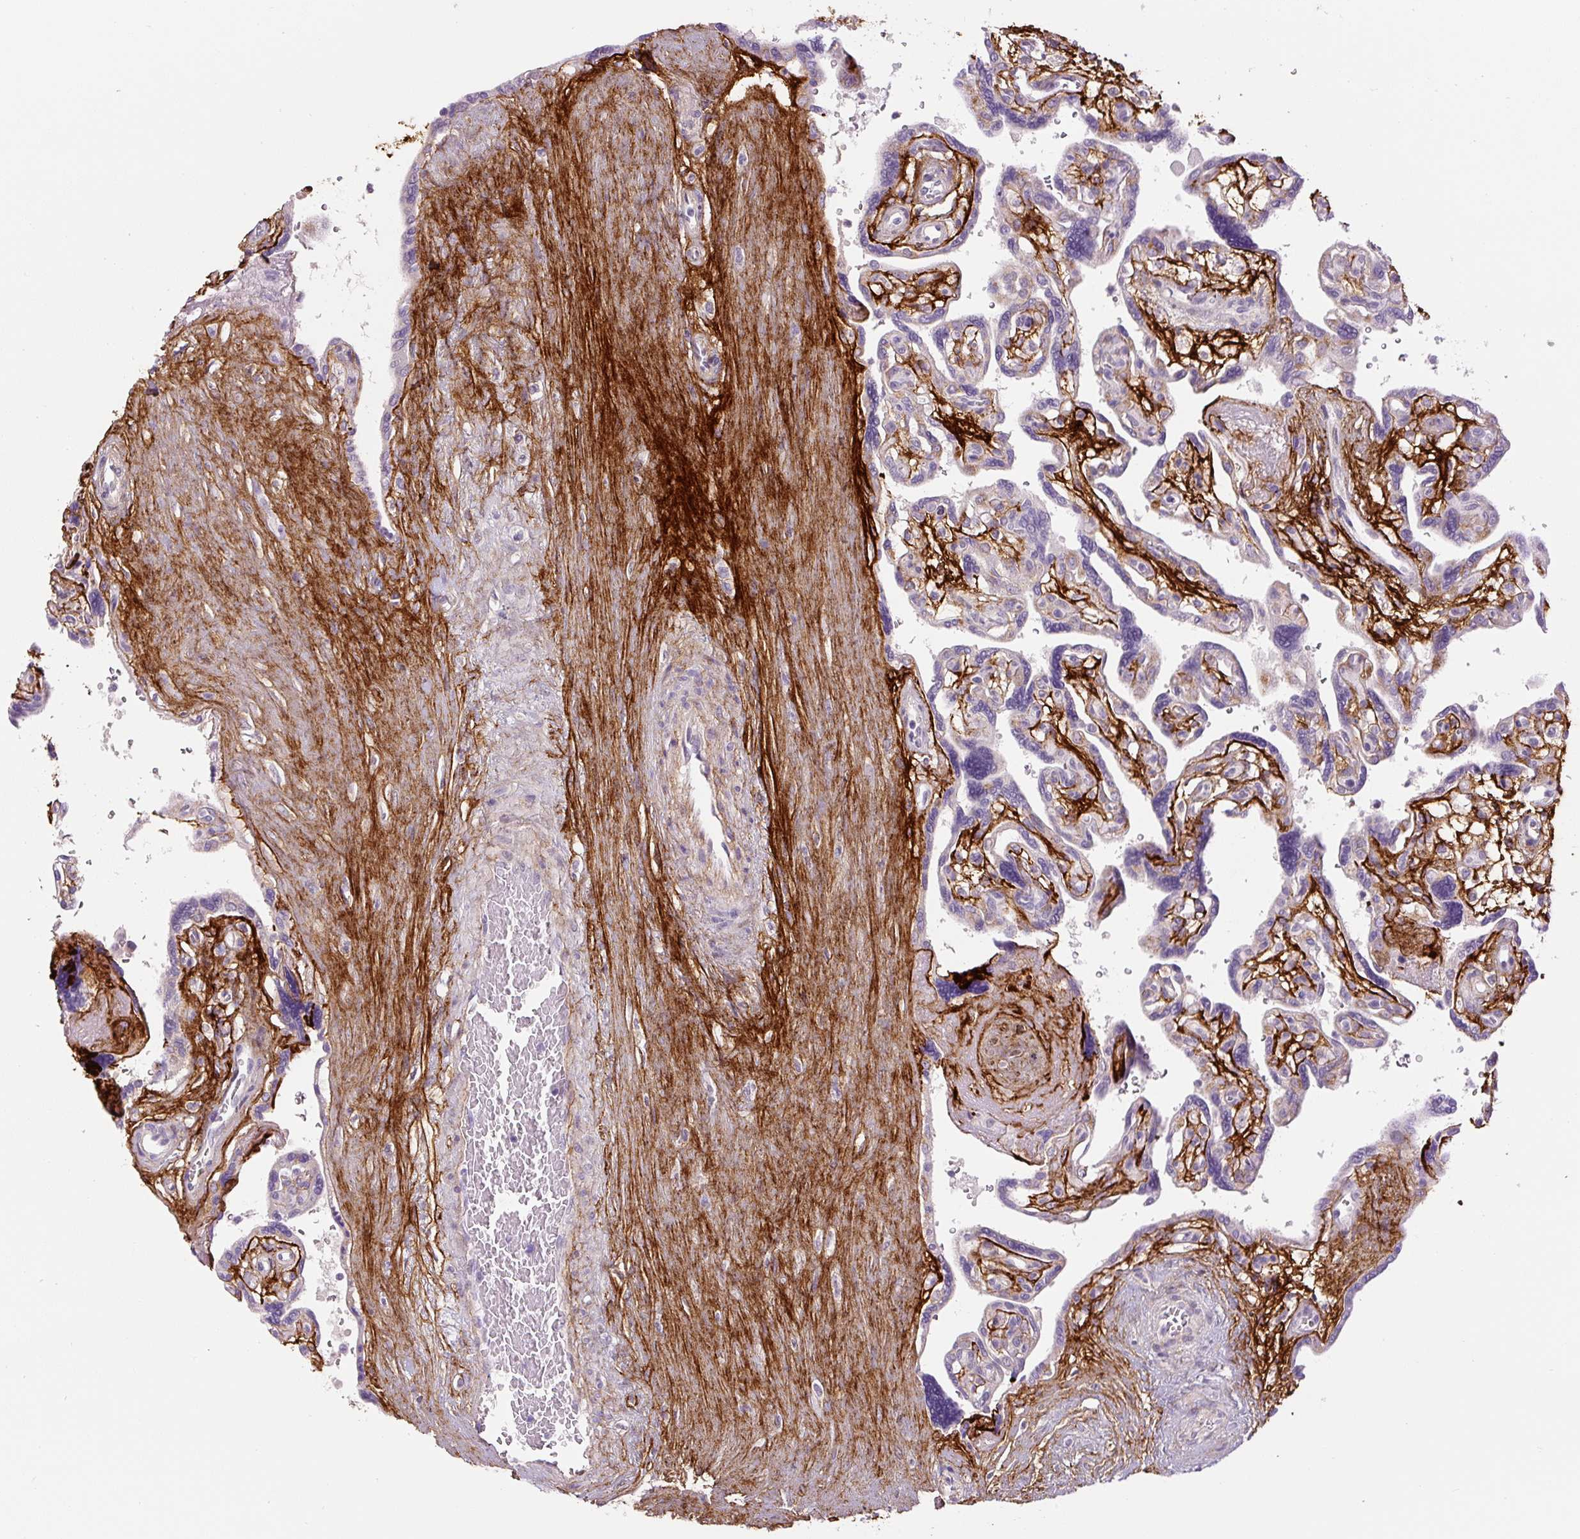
{"staining": {"intensity": "moderate", "quantity": "<25%", "location": "cytoplasmic/membranous"}, "tissue": "placenta", "cell_type": "Decidual cells", "image_type": "normal", "snomed": [{"axis": "morphology", "description": "Normal tissue, NOS"}, {"axis": "topography", "description": "Placenta"}], "caption": "Immunohistochemistry (IHC) of normal placenta exhibits low levels of moderate cytoplasmic/membranous positivity in about <25% of decidual cells. The staining is performed using DAB (3,3'-diaminobenzidine) brown chromogen to label protein expression. The nuclei are counter-stained blue using hematoxylin.", "gene": "FBN1", "patient": {"sex": "female", "age": 39}}